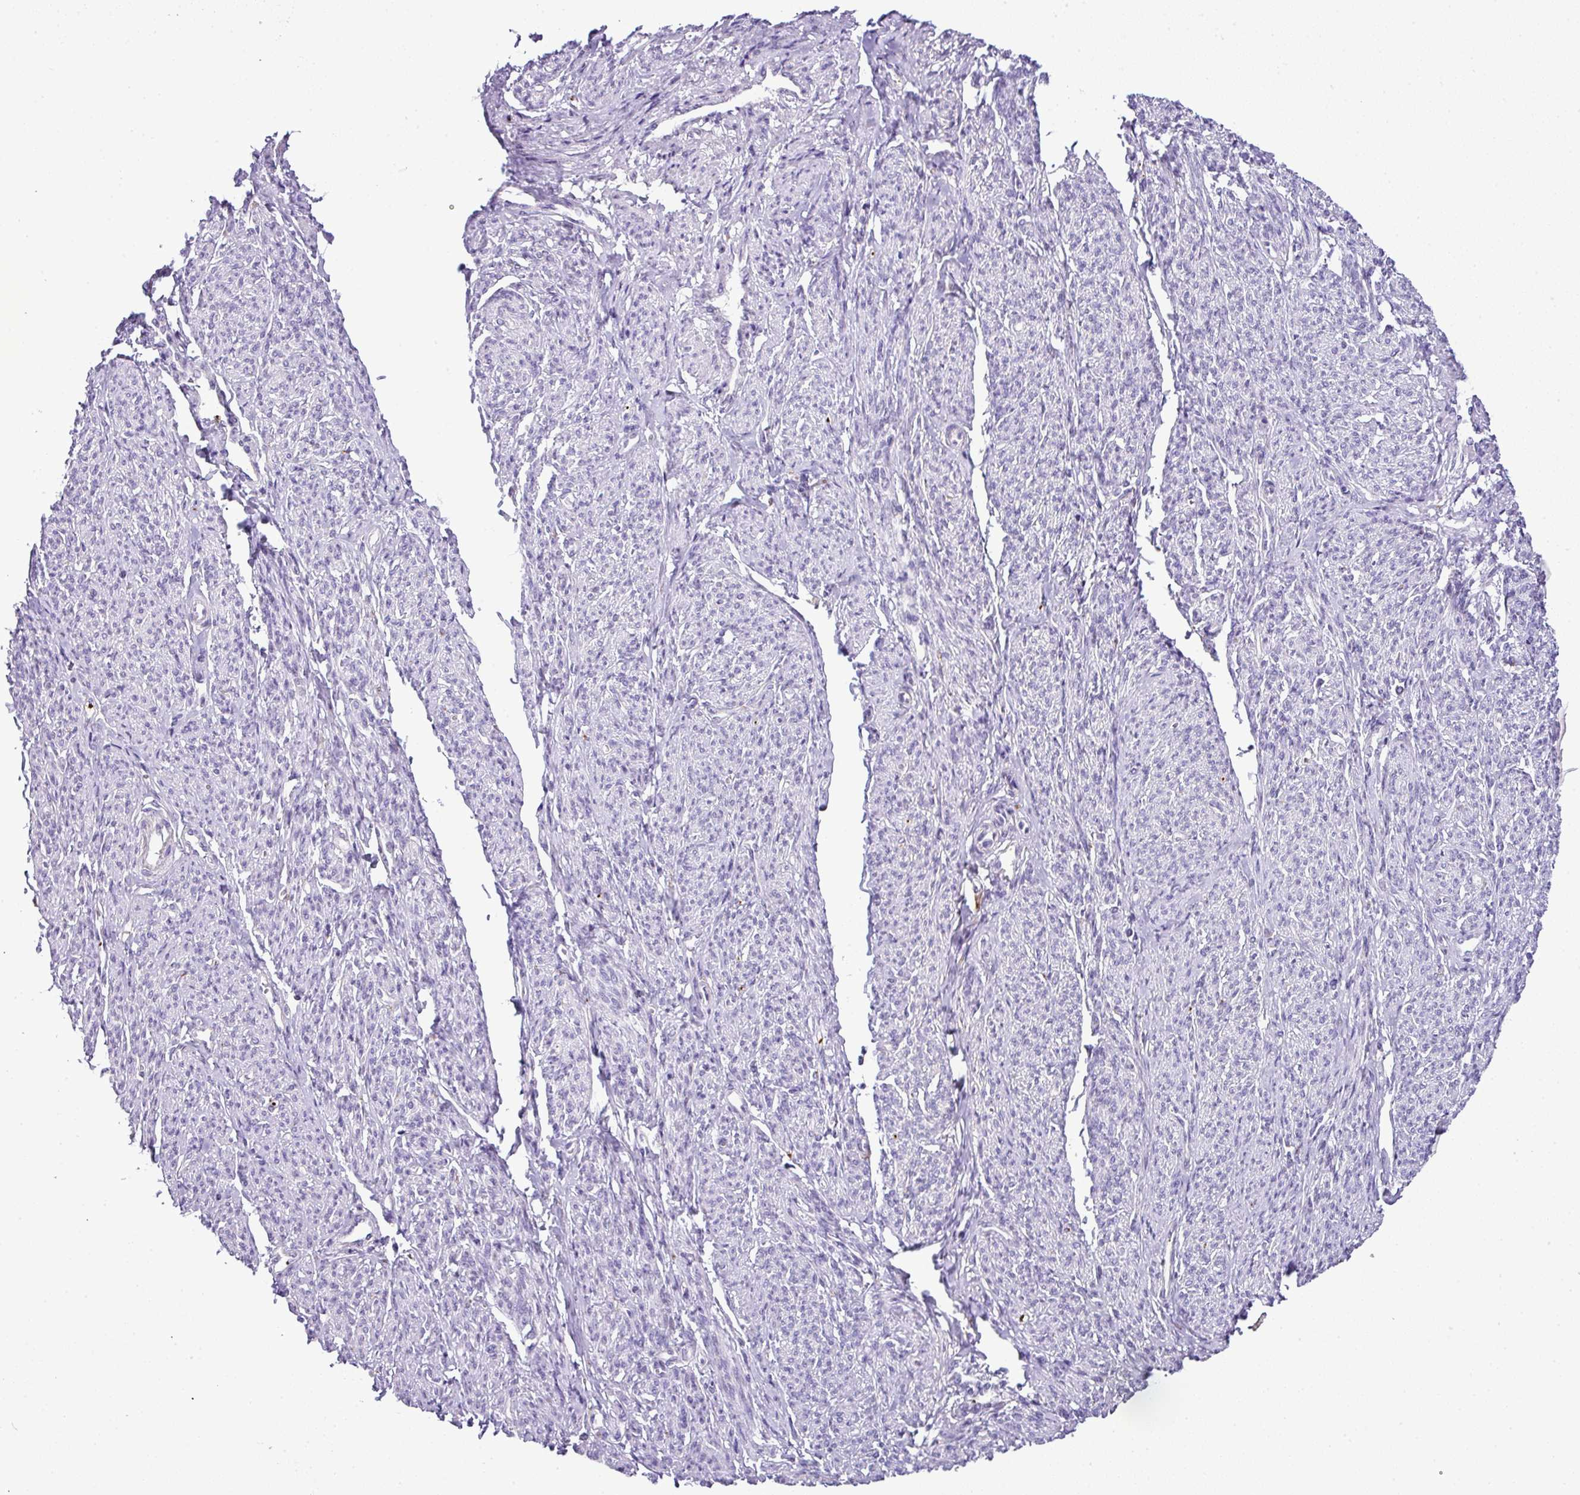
{"staining": {"intensity": "negative", "quantity": "none", "location": "none"}, "tissue": "smooth muscle", "cell_type": "Smooth muscle cells", "image_type": "normal", "snomed": [{"axis": "morphology", "description": "Normal tissue, NOS"}, {"axis": "topography", "description": "Smooth muscle"}], "caption": "Immunohistochemistry (IHC) histopathology image of benign smooth muscle: human smooth muscle stained with DAB (3,3'-diaminobenzidine) demonstrates no significant protein positivity in smooth muscle cells.", "gene": "CMTM5", "patient": {"sex": "female", "age": 65}}